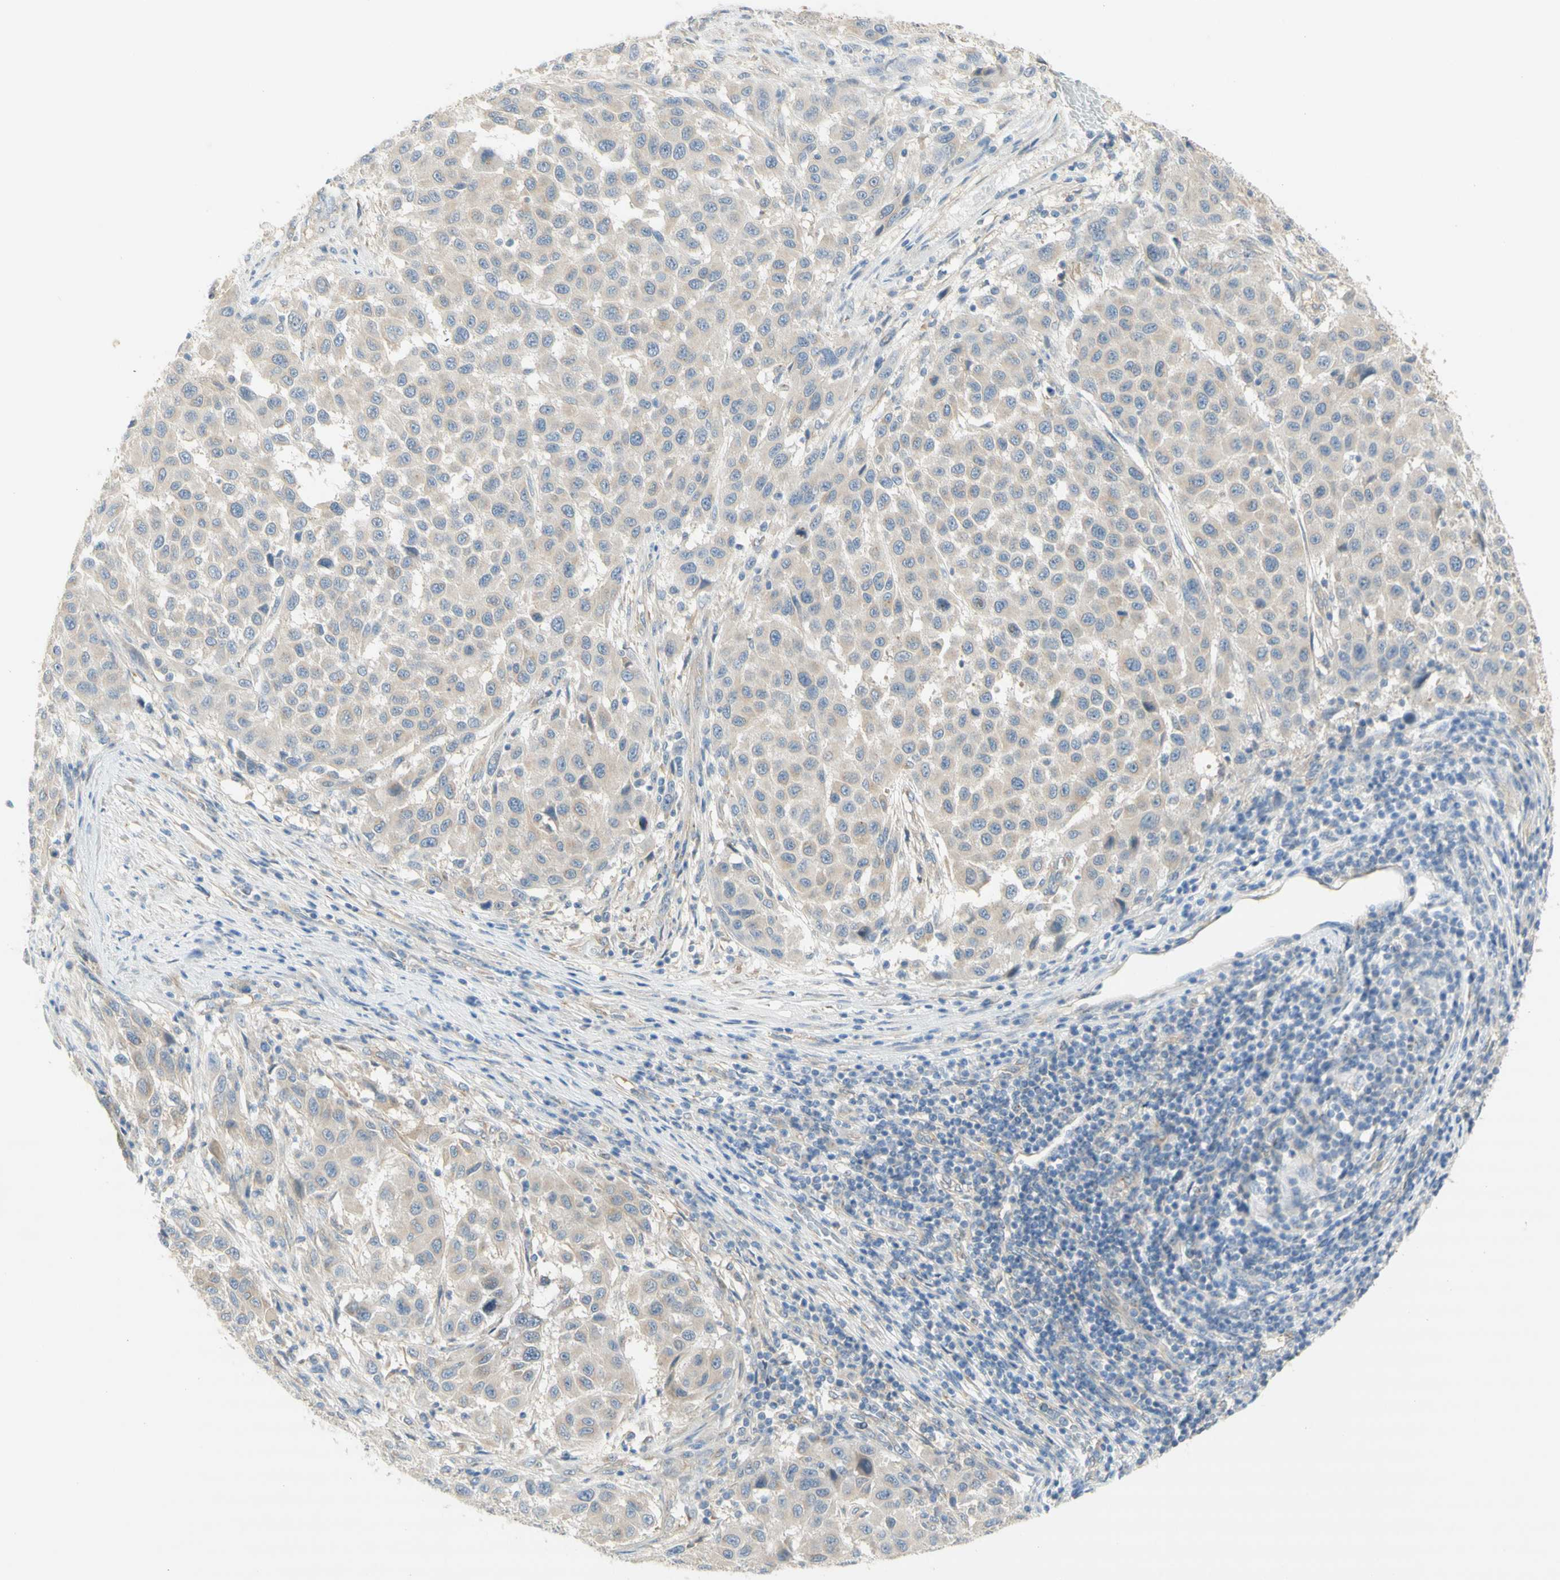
{"staining": {"intensity": "moderate", "quantity": "25%-75%", "location": "cytoplasmic/membranous"}, "tissue": "melanoma", "cell_type": "Tumor cells", "image_type": "cancer", "snomed": [{"axis": "morphology", "description": "Malignant melanoma, Metastatic site"}, {"axis": "topography", "description": "Lymph node"}], "caption": "DAB (3,3'-diaminobenzidine) immunohistochemical staining of human melanoma exhibits moderate cytoplasmic/membranous protein positivity in approximately 25%-75% of tumor cells. (DAB = brown stain, brightfield microscopy at high magnification).", "gene": "DYNC1H1", "patient": {"sex": "male", "age": 61}}